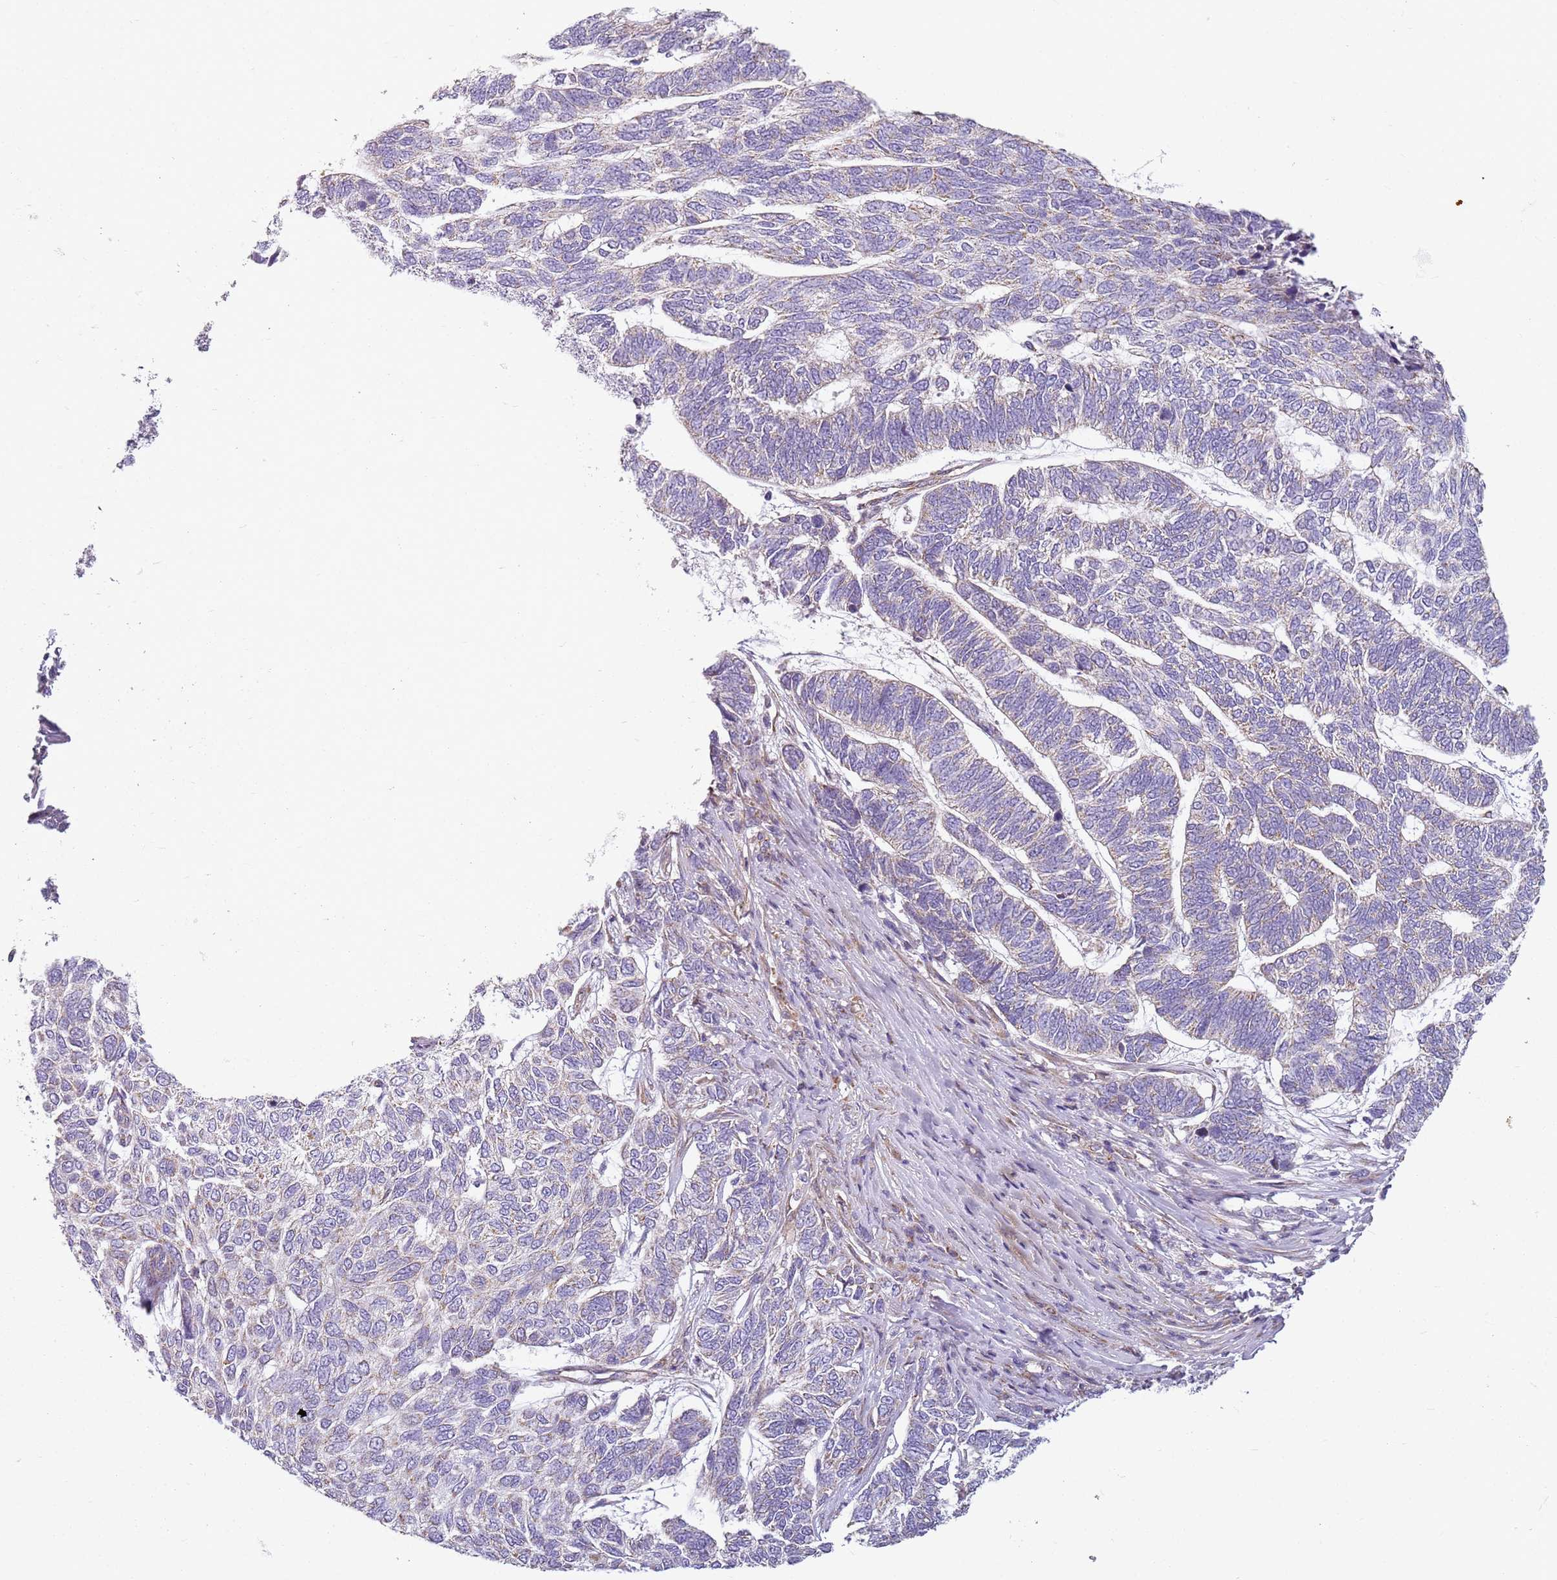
{"staining": {"intensity": "negative", "quantity": "none", "location": "none"}, "tissue": "skin cancer", "cell_type": "Tumor cells", "image_type": "cancer", "snomed": [{"axis": "morphology", "description": "Basal cell carcinoma"}, {"axis": "topography", "description": "Skin"}], "caption": "IHC of human skin basal cell carcinoma displays no staining in tumor cells.", "gene": "TMEM200C", "patient": {"sex": "female", "age": 65}}